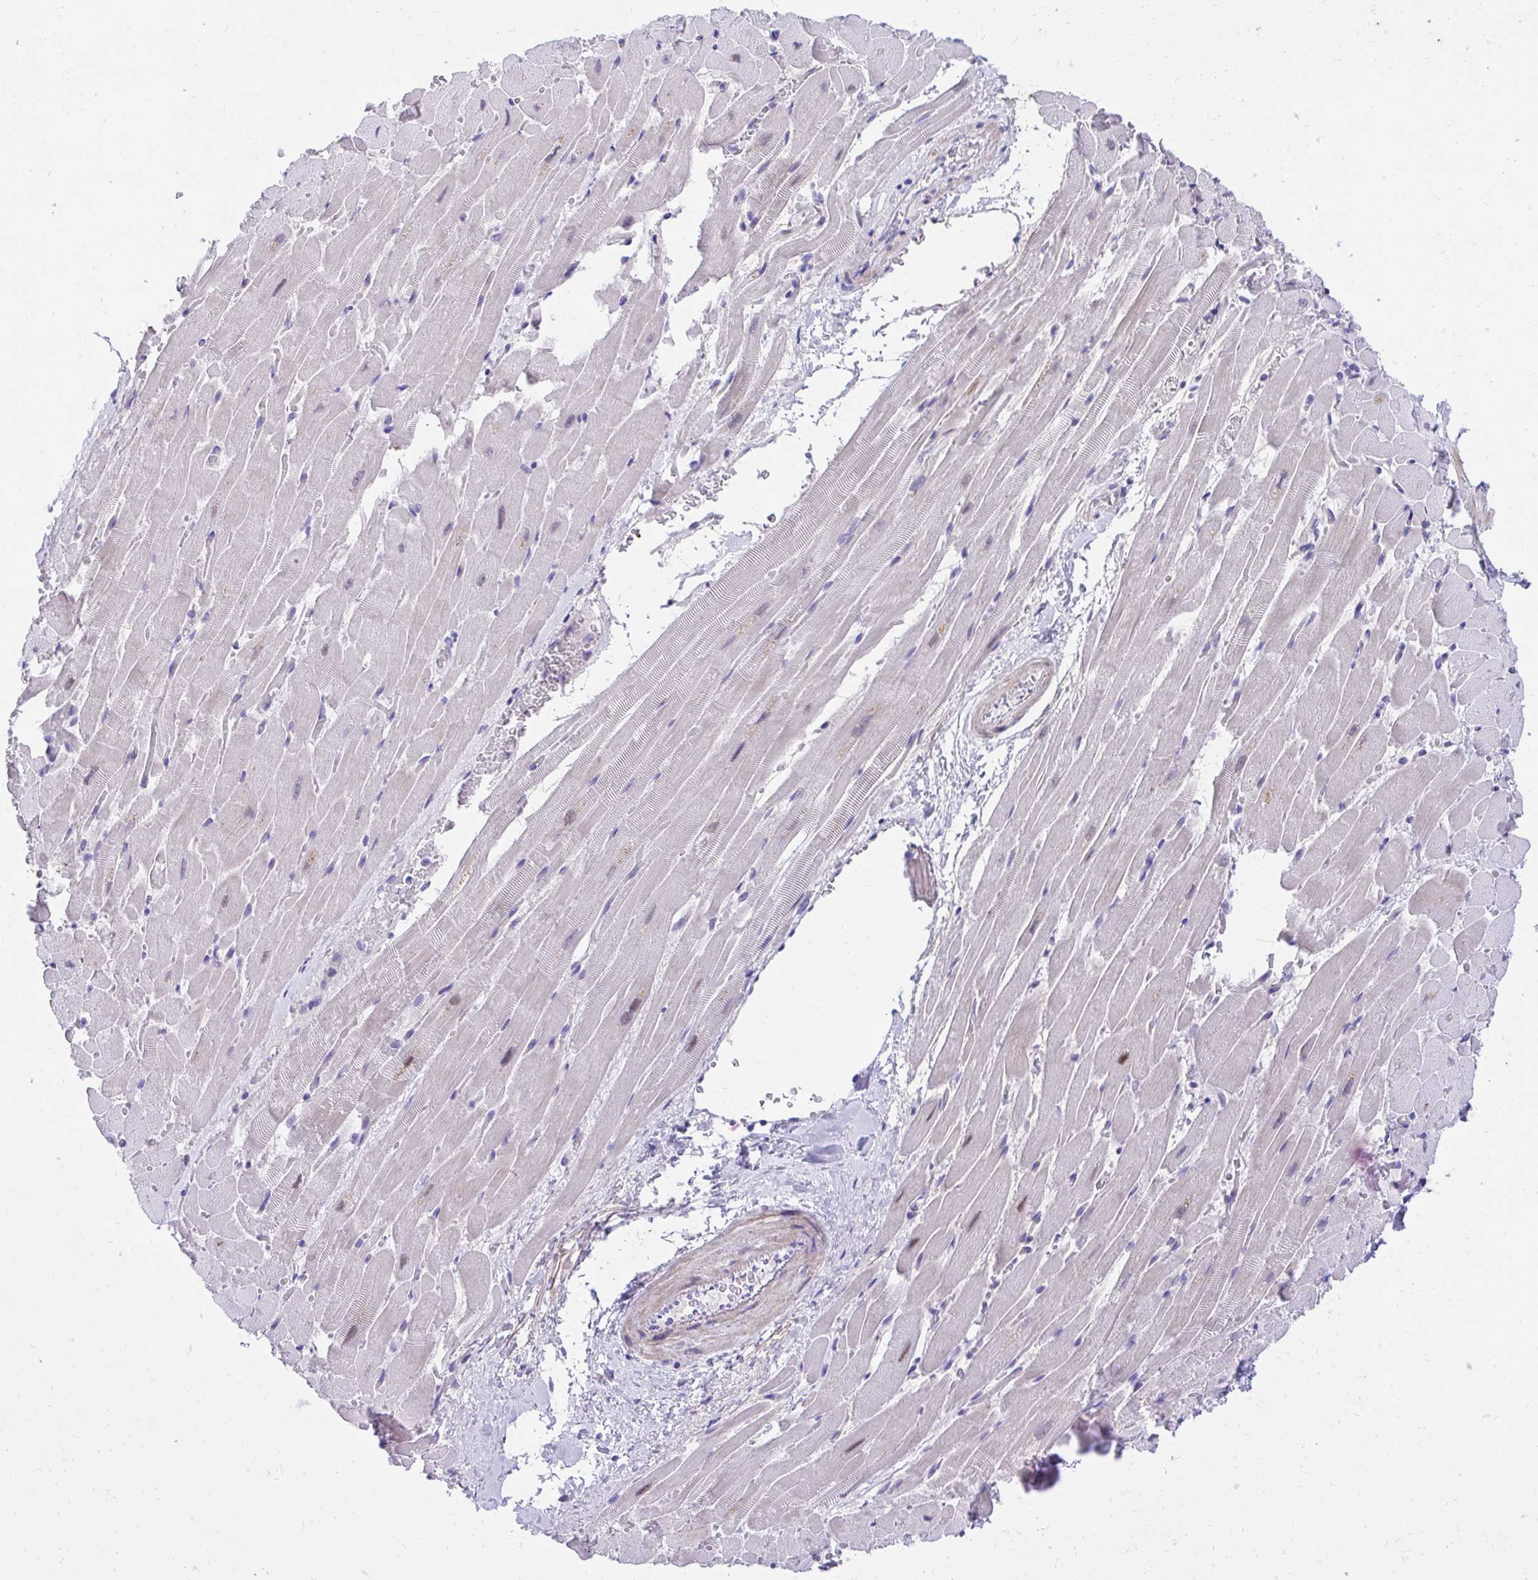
{"staining": {"intensity": "moderate", "quantity": "<25%", "location": "nuclear"}, "tissue": "heart muscle", "cell_type": "Cardiomyocytes", "image_type": "normal", "snomed": [{"axis": "morphology", "description": "Normal tissue, NOS"}, {"axis": "topography", "description": "Heart"}], "caption": "A low amount of moderate nuclear staining is identified in approximately <25% of cardiomyocytes in normal heart muscle. (DAB (3,3'-diaminobenzidine) IHC, brown staining for protein, blue staining for nuclei).", "gene": "KLK1", "patient": {"sex": "male", "age": 37}}